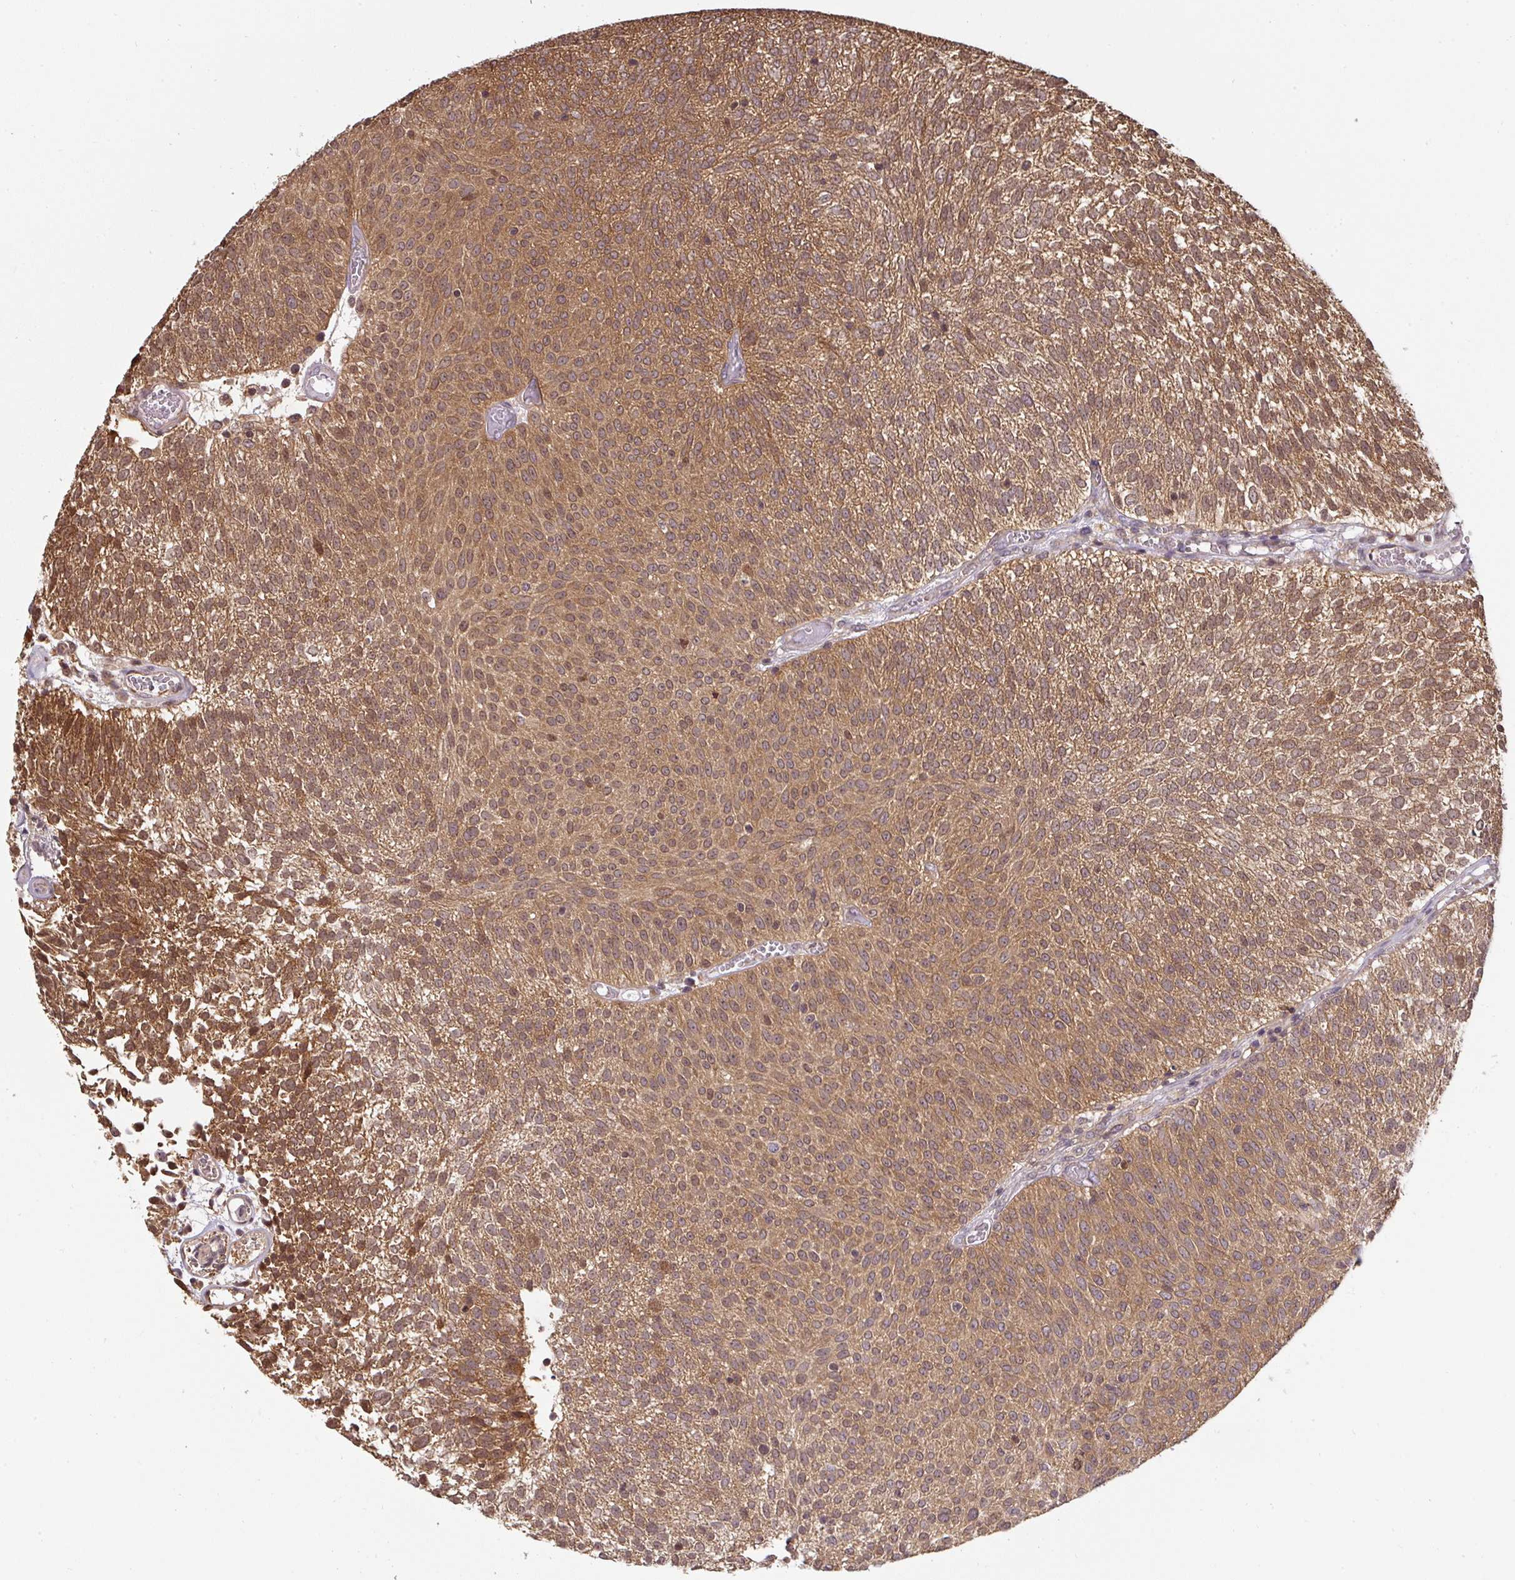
{"staining": {"intensity": "moderate", "quantity": ">75%", "location": "cytoplasmic/membranous"}, "tissue": "urothelial cancer", "cell_type": "Tumor cells", "image_type": "cancer", "snomed": [{"axis": "morphology", "description": "Urothelial carcinoma, Low grade"}, {"axis": "topography", "description": "Urinary bladder"}], "caption": "Immunohistochemistry micrograph of neoplastic tissue: human urothelial carcinoma (low-grade) stained using immunohistochemistry shows medium levels of moderate protein expression localized specifically in the cytoplasmic/membranous of tumor cells, appearing as a cytoplasmic/membranous brown color.", "gene": "ST13", "patient": {"sex": "female", "age": 79}}